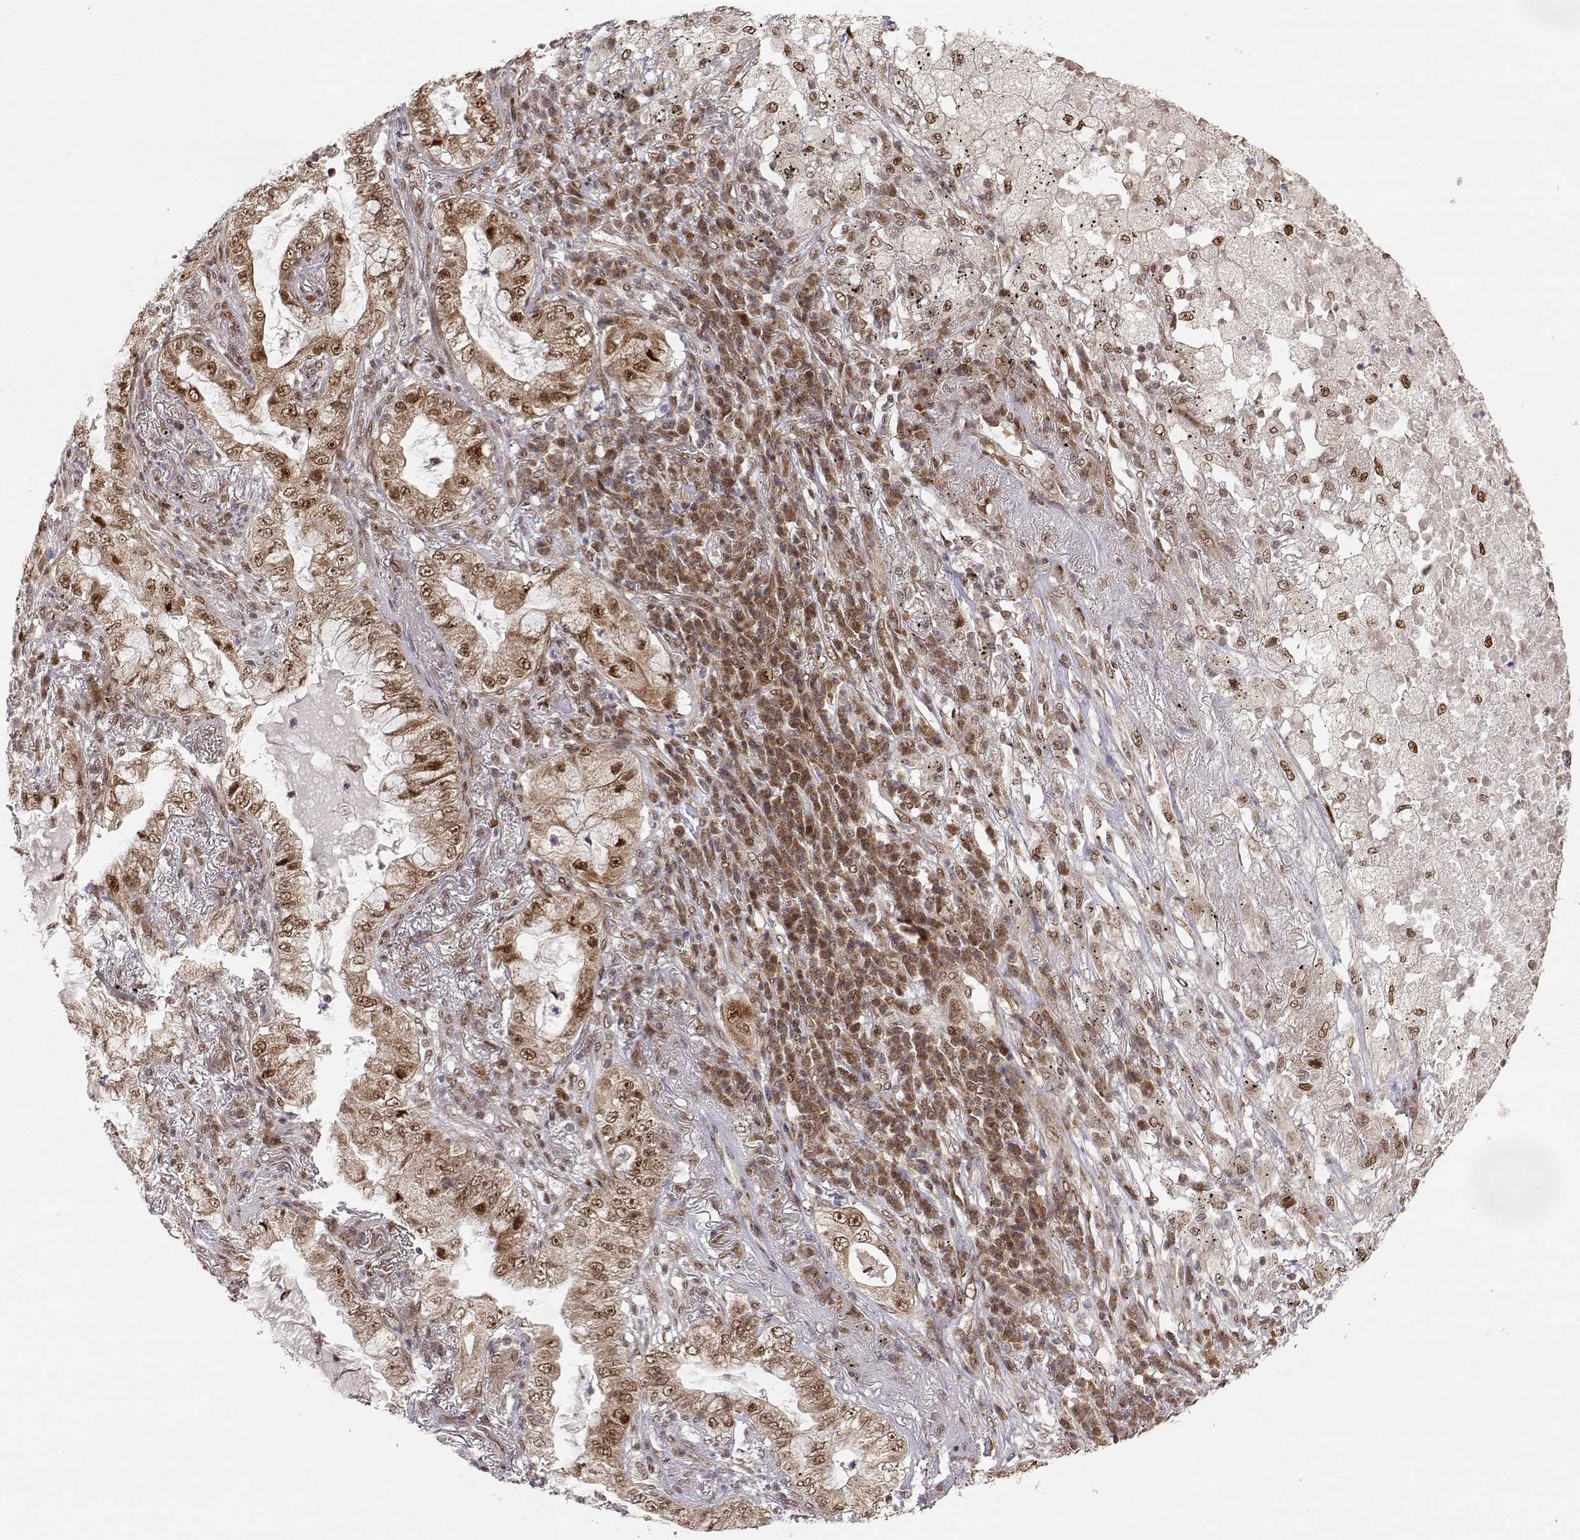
{"staining": {"intensity": "moderate", "quantity": ">75%", "location": "cytoplasmic/membranous,nuclear"}, "tissue": "lung cancer", "cell_type": "Tumor cells", "image_type": "cancer", "snomed": [{"axis": "morphology", "description": "Adenocarcinoma, NOS"}, {"axis": "topography", "description": "Lung"}], "caption": "Lung adenocarcinoma was stained to show a protein in brown. There is medium levels of moderate cytoplasmic/membranous and nuclear positivity in about >75% of tumor cells.", "gene": "BRCA1", "patient": {"sex": "female", "age": 73}}